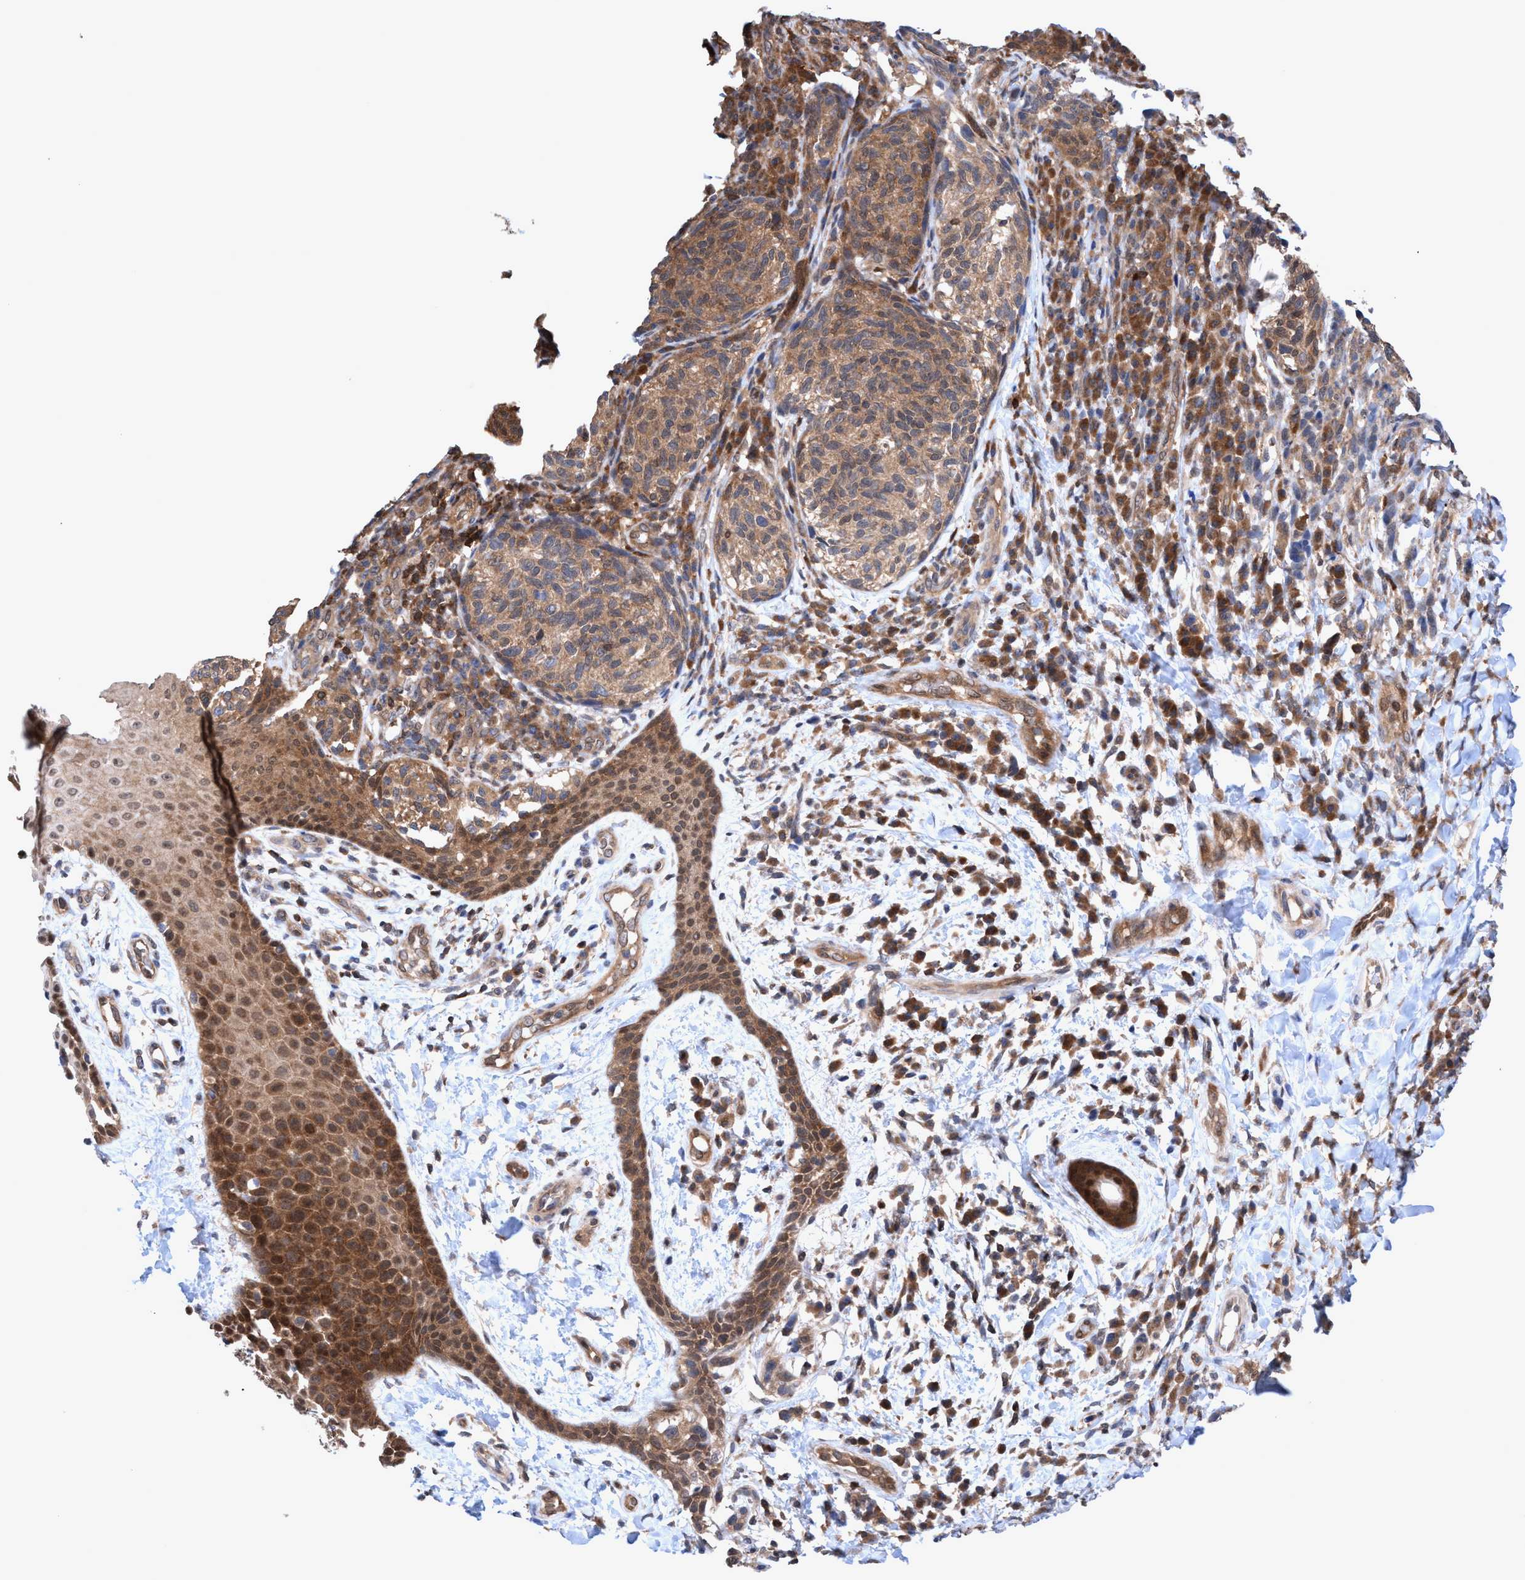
{"staining": {"intensity": "moderate", "quantity": ">75%", "location": "cytoplasmic/membranous"}, "tissue": "melanoma", "cell_type": "Tumor cells", "image_type": "cancer", "snomed": [{"axis": "morphology", "description": "Malignant melanoma, NOS"}, {"axis": "topography", "description": "Skin"}], "caption": "This photomicrograph shows malignant melanoma stained with IHC to label a protein in brown. The cytoplasmic/membranous of tumor cells show moderate positivity for the protein. Nuclei are counter-stained blue.", "gene": "GLOD4", "patient": {"sex": "female", "age": 73}}